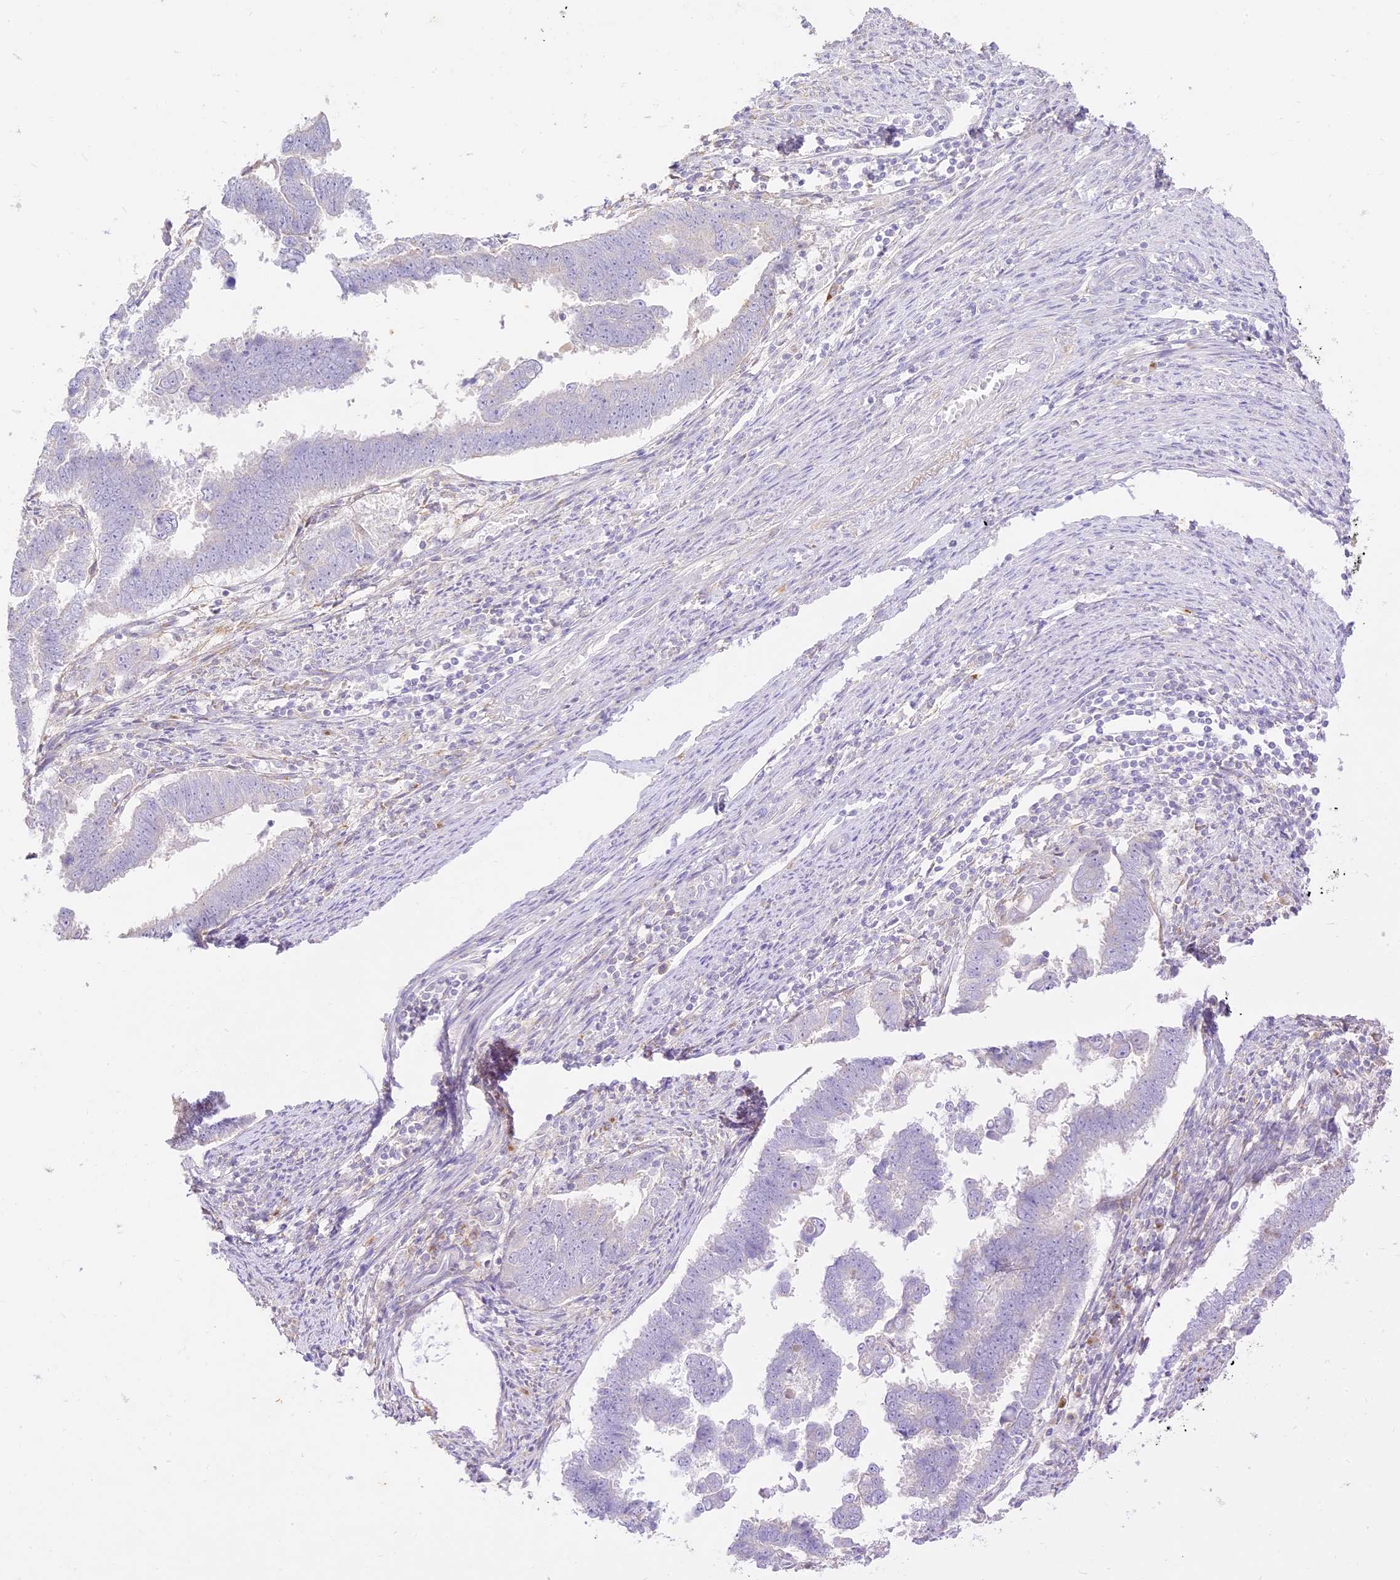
{"staining": {"intensity": "negative", "quantity": "none", "location": "none"}, "tissue": "endometrial cancer", "cell_type": "Tumor cells", "image_type": "cancer", "snomed": [{"axis": "morphology", "description": "Adenocarcinoma, NOS"}, {"axis": "topography", "description": "Endometrium"}], "caption": "This is an IHC histopathology image of adenocarcinoma (endometrial). There is no staining in tumor cells.", "gene": "SEC13", "patient": {"sex": "female", "age": 75}}